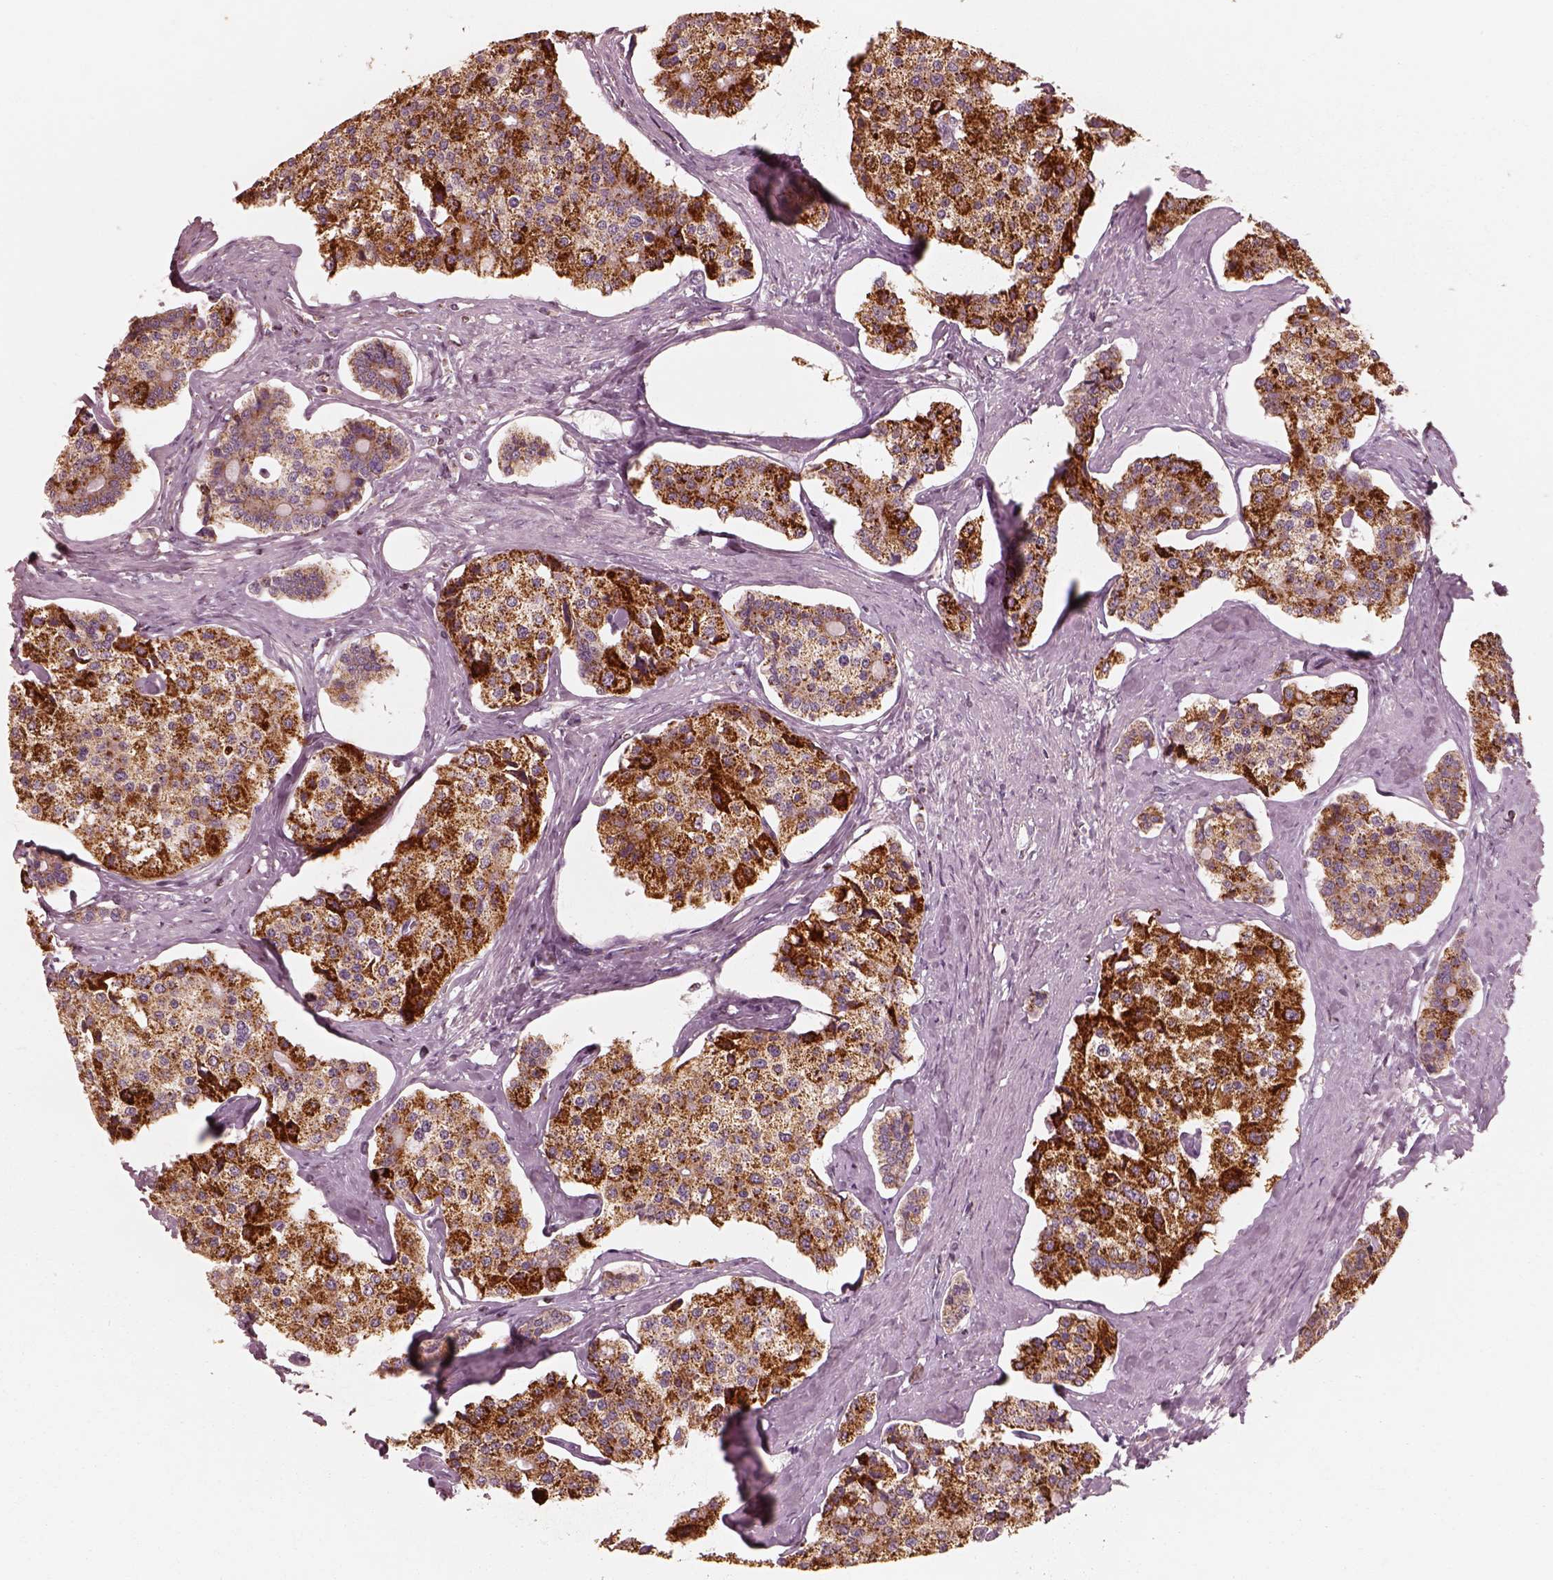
{"staining": {"intensity": "strong", "quantity": ">75%", "location": "cytoplasmic/membranous"}, "tissue": "carcinoid", "cell_type": "Tumor cells", "image_type": "cancer", "snomed": [{"axis": "morphology", "description": "Carcinoid, malignant, NOS"}, {"axis": "topography", "description": "Small intestine"}], "caption": "Protein staining exhibits strong cytoplasmic/membranous expression in about >75% of tumor cells in carcinoid.", "gene": "ENTPD6", "patient": {"sex": "female", "age": 65}}